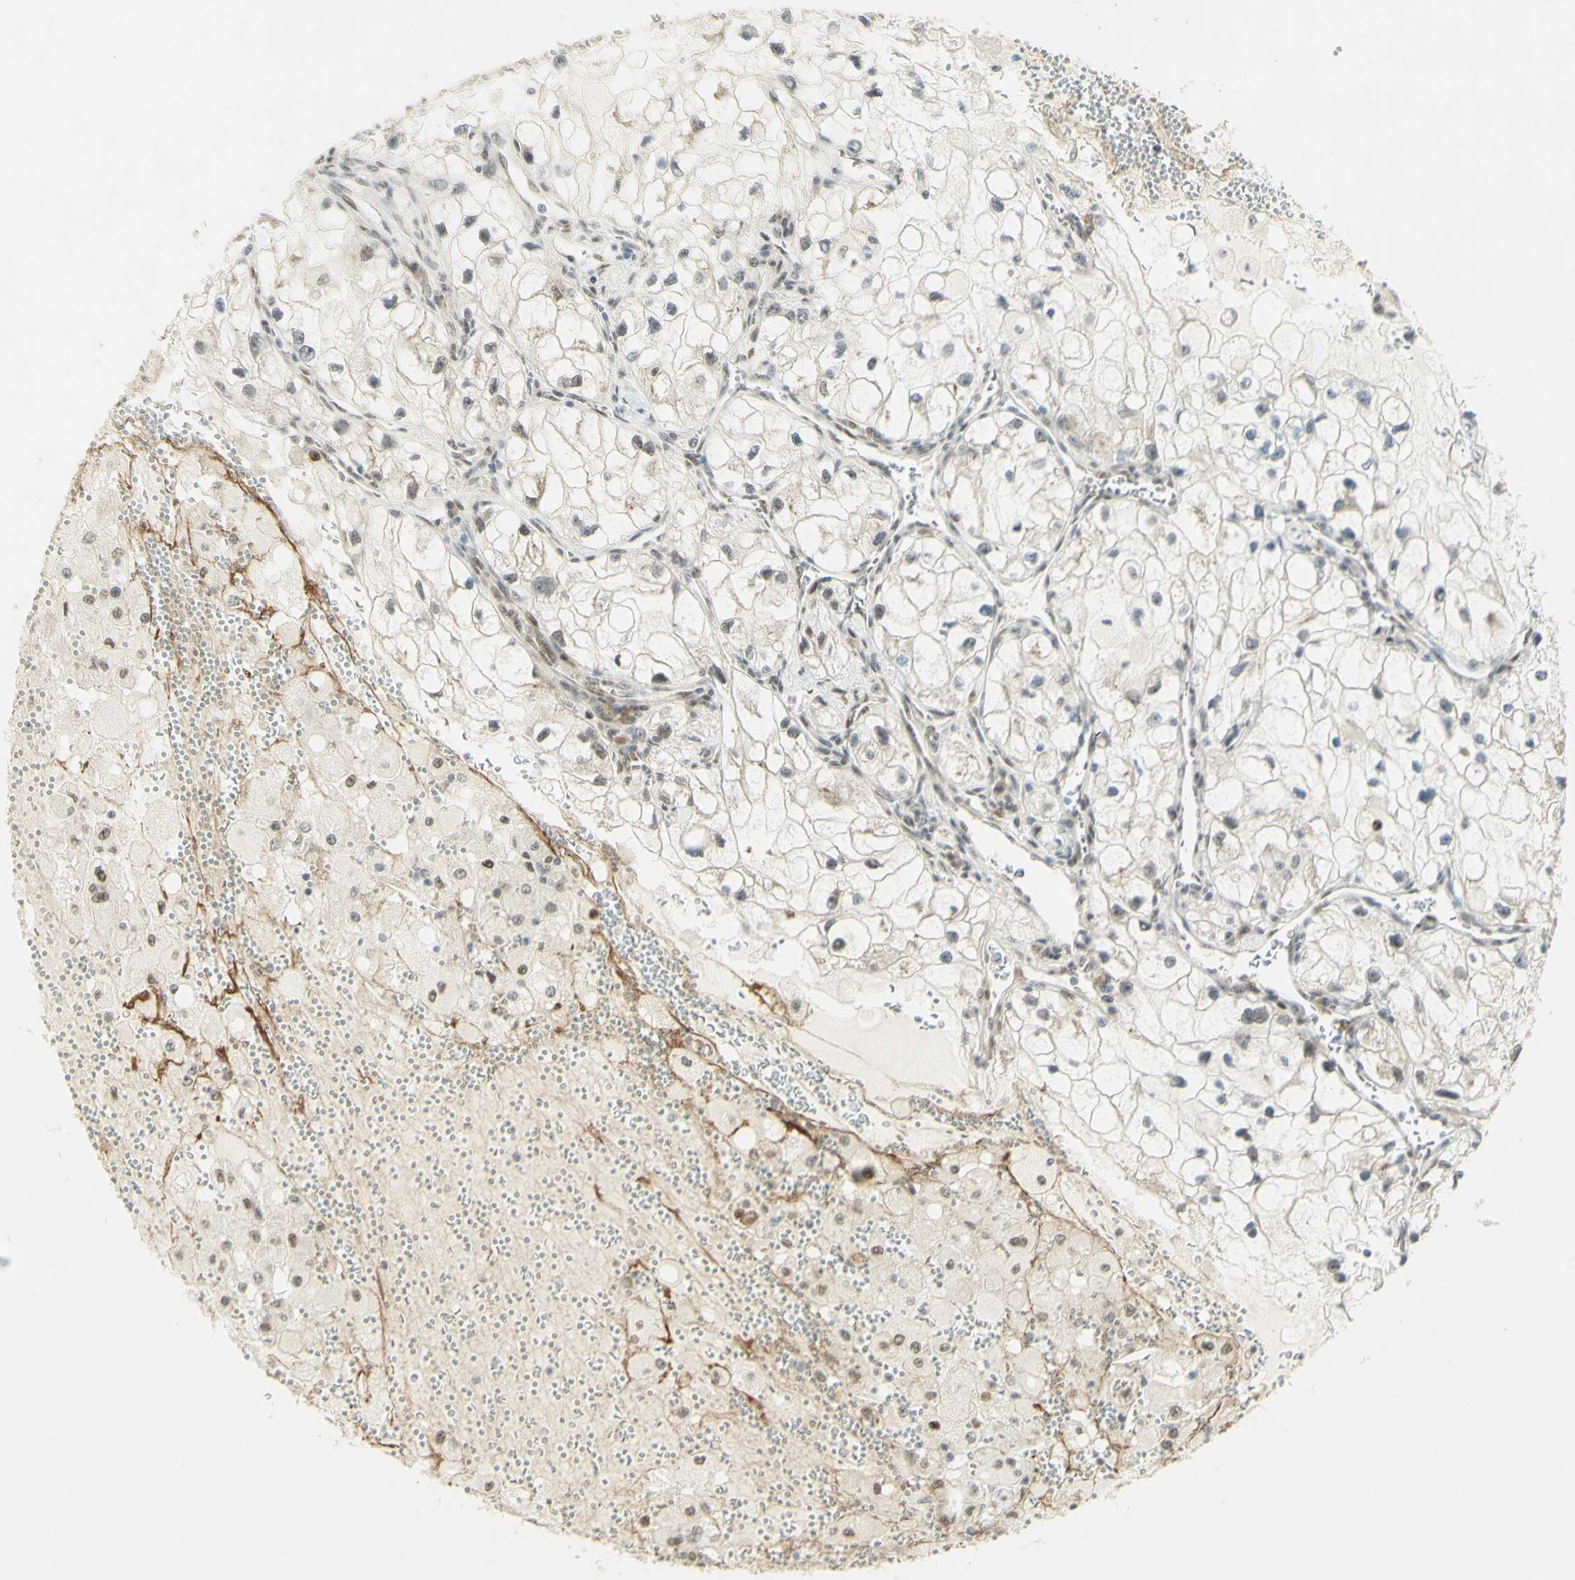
{"staining": {"intensity": "weak", "quantity": ">75%", "location": "nuclear"}, "tissue": "renal cancer", "cell_type": "Tumor cells", "image_type": "cancer", "snomed": [{"axis": "morphology", "description": "Adenocarcinoma, NOS"}, {"axis": "topography", "description": "Kidney"}], "caption": "A micrograph of renal adenocarcinoma stained for a protein displays weak nuclear brown staining in tumor cells. (Brightfield microscopy of DAB IHC at high magnification).", "gene": "DDX1", "patient": {"sex": "female", "age": 70}}